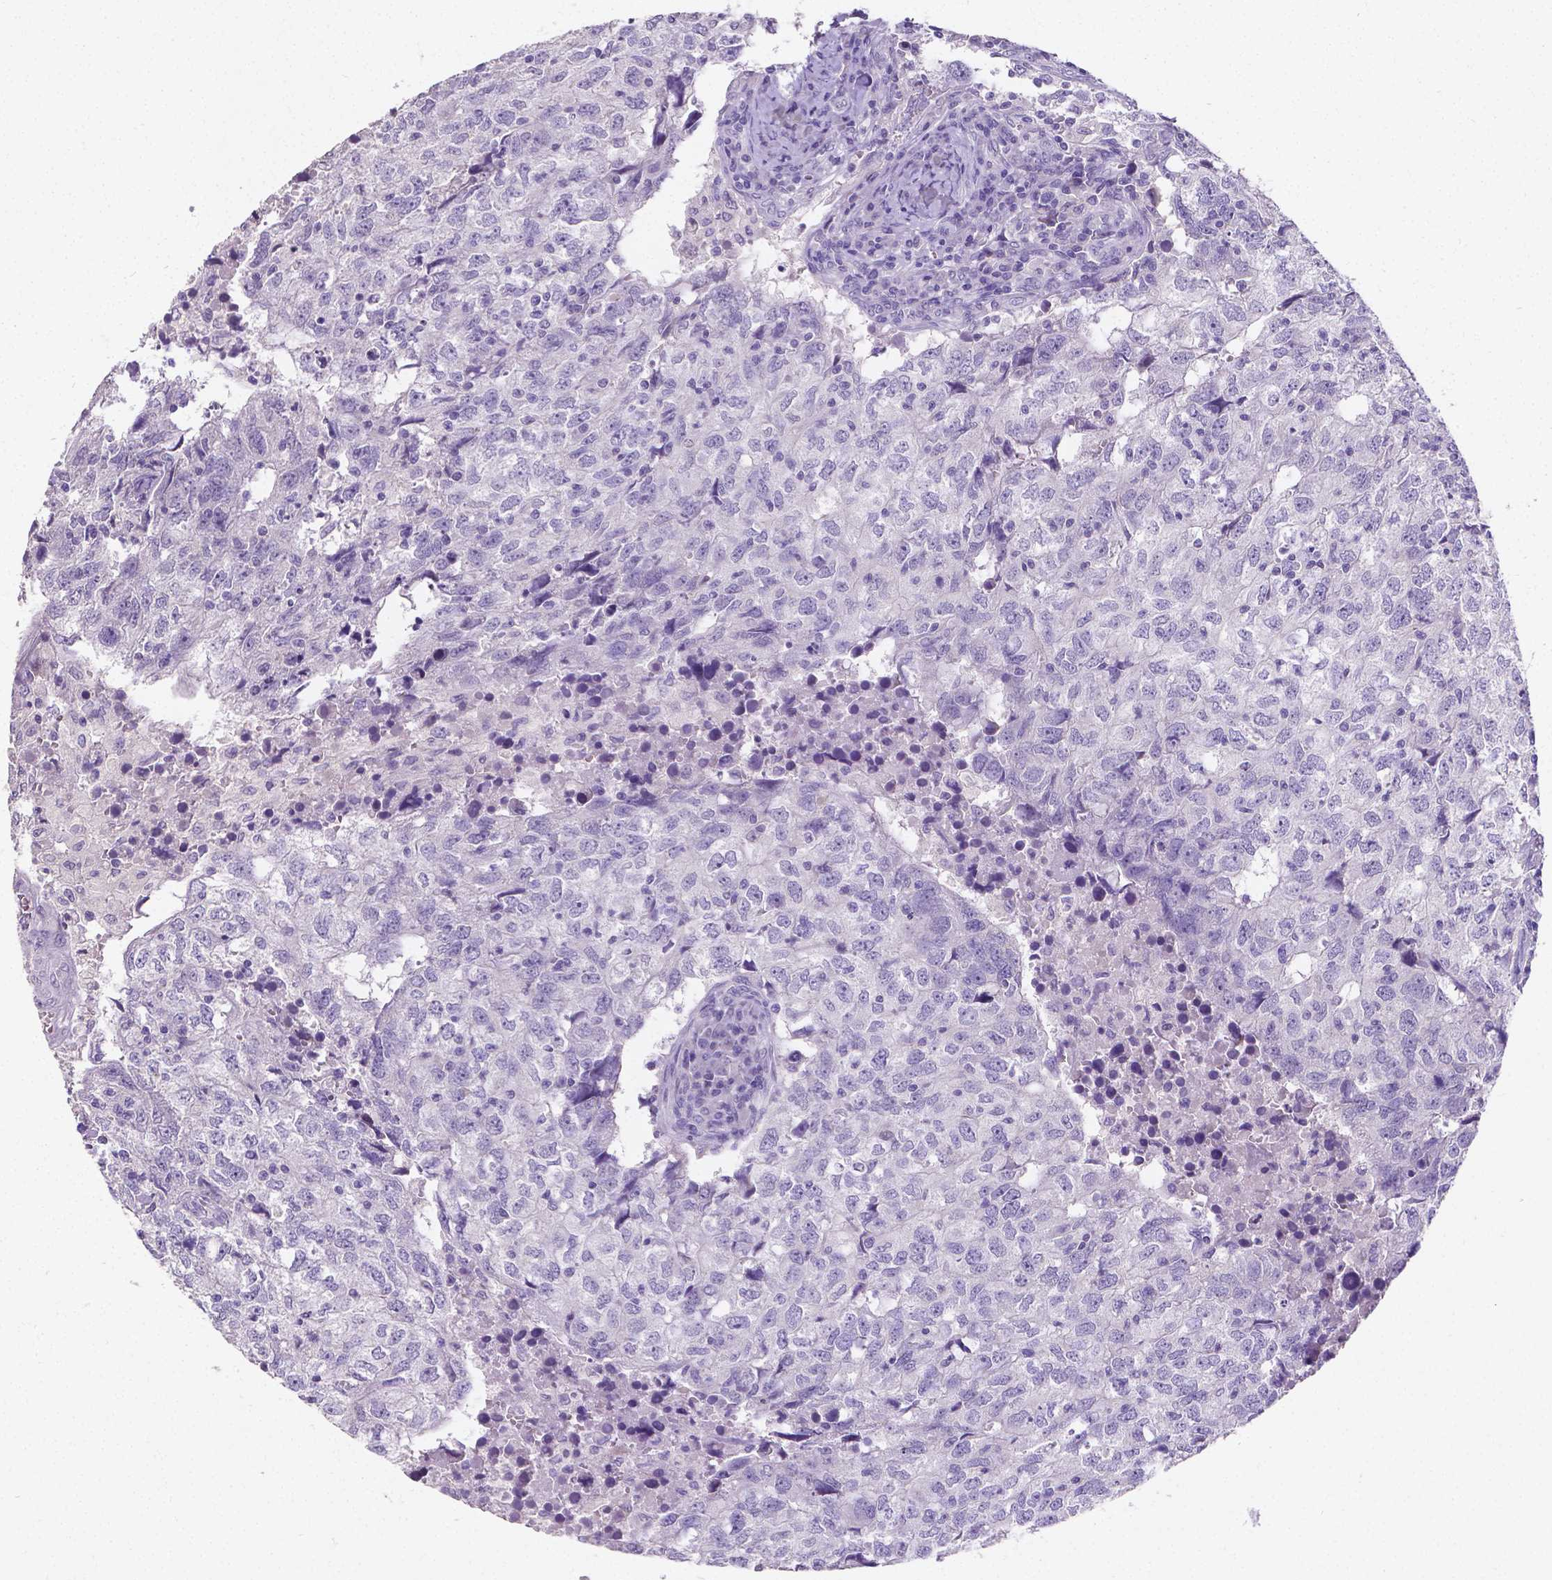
{"staining": {"intensity": "negative", "quantity": "none", "location": "none"}, "tissue": "breast cancer", "cell_type": "Tumor cells", "image_type": "cancer", "snomed": [{"axis": "morphology", "description": "Duct carcinoma"}, {"axis": "topography", "description": "Breast"}], "caption": "Immunohistochemical staining of breast cancer (intraductal carcinoma) reveals no significant staining in tumor cells.", "gene": "SATB2", "patient": {"sex": "female", "age": 30}}